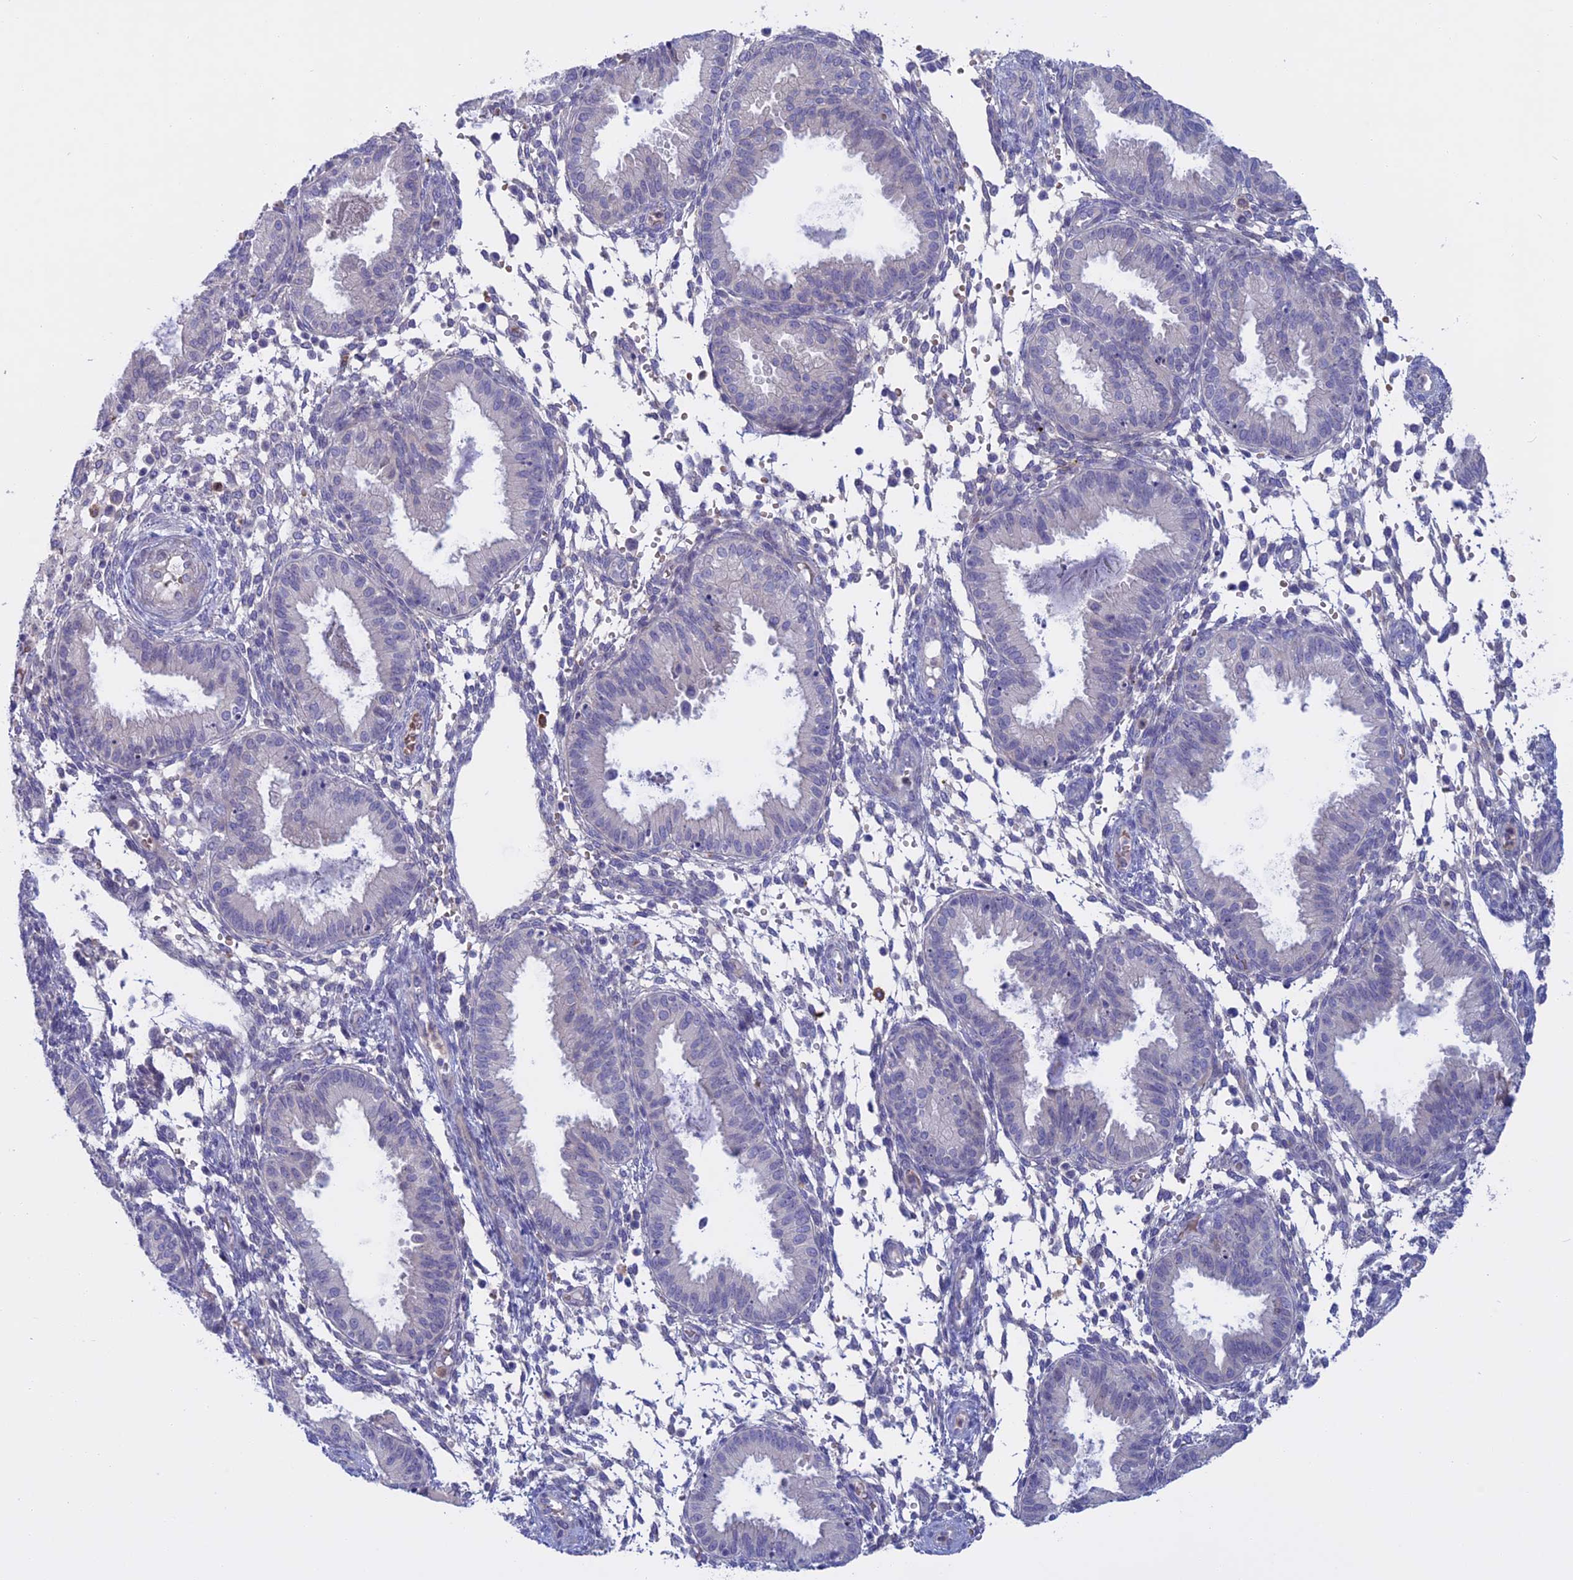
{"staining": {"intensity": "negative", "quantity": "none", "location": "none"}, "tissue": "endometrium", "cell_type": "Cells in endometrial stroma", "image_type": "normal", "snomed": [{"axis": "morphology", "description": "Normal tissue, NOS"}, {"axis": "topography", "description": "Endometrium"}], "caption": "Protein analysis of benign endometrium demonstrates no significant expression in cells in endometrial stroma.", "gene": "SLC2A6", "patient": {"sex": "female", "age": 33}}